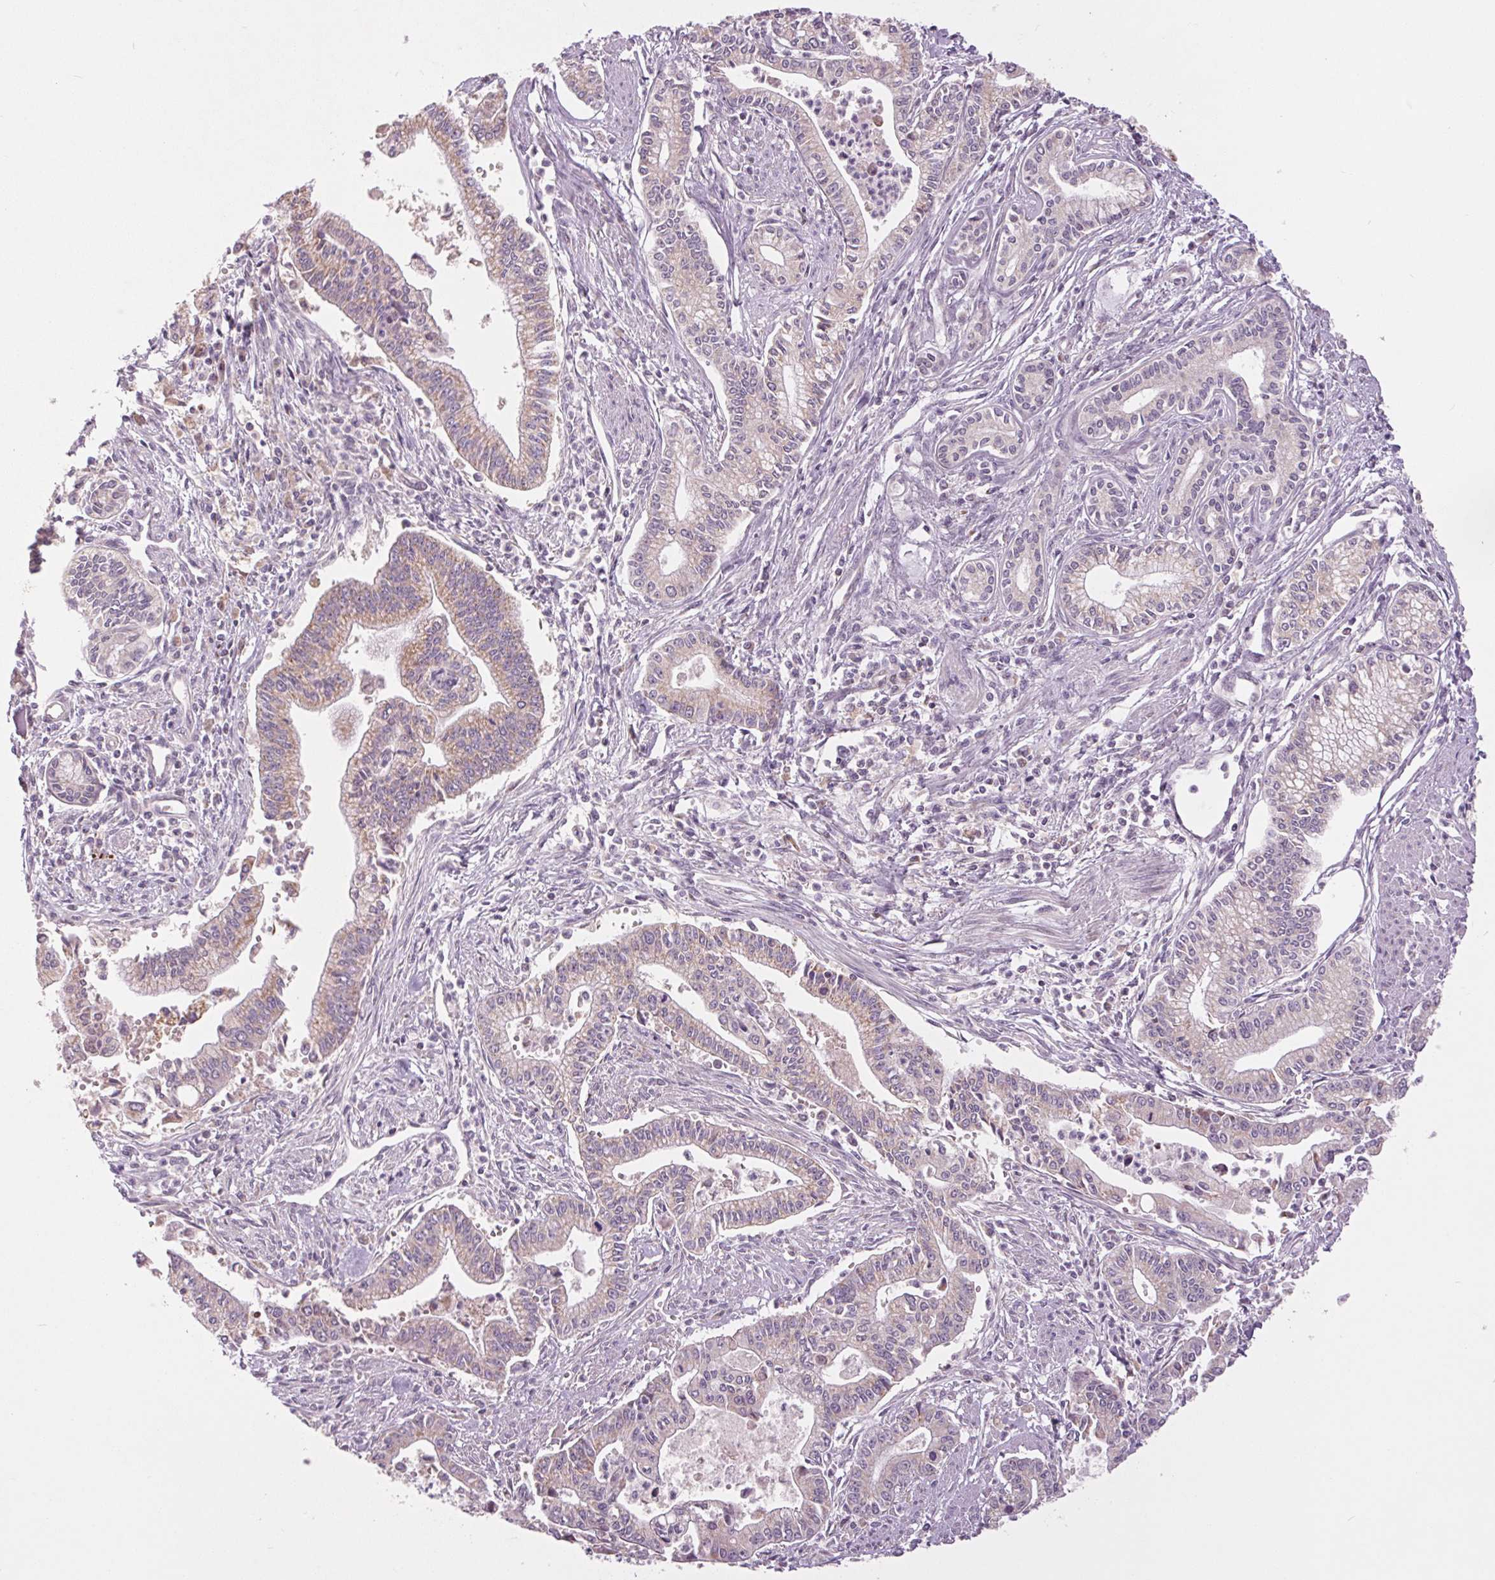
{"staining": {"intensity": "weak", "quantity": "25%-75%", "location": "cytoplasmic/membranous"}, "tissue": "pancreatic cancer", "cell_type": "Tumor cells", "image_type": "cancer", "snomed": [{"axis": "morphology", "description": "Adenocarcinoma, NOS"}, {"axis": "topography", "description": "Pancreas"}], "caption": "Immunohistochemistry (IHC) micrograph of pancreatic cancer stained for a protein (brown), which demonstrates low levels of weak cytoplasmic/membranous positivity in about 25%-75% of tumor cells.", "gene": "MAP3K5", "patient": {"sex": "female", "age": 65}}